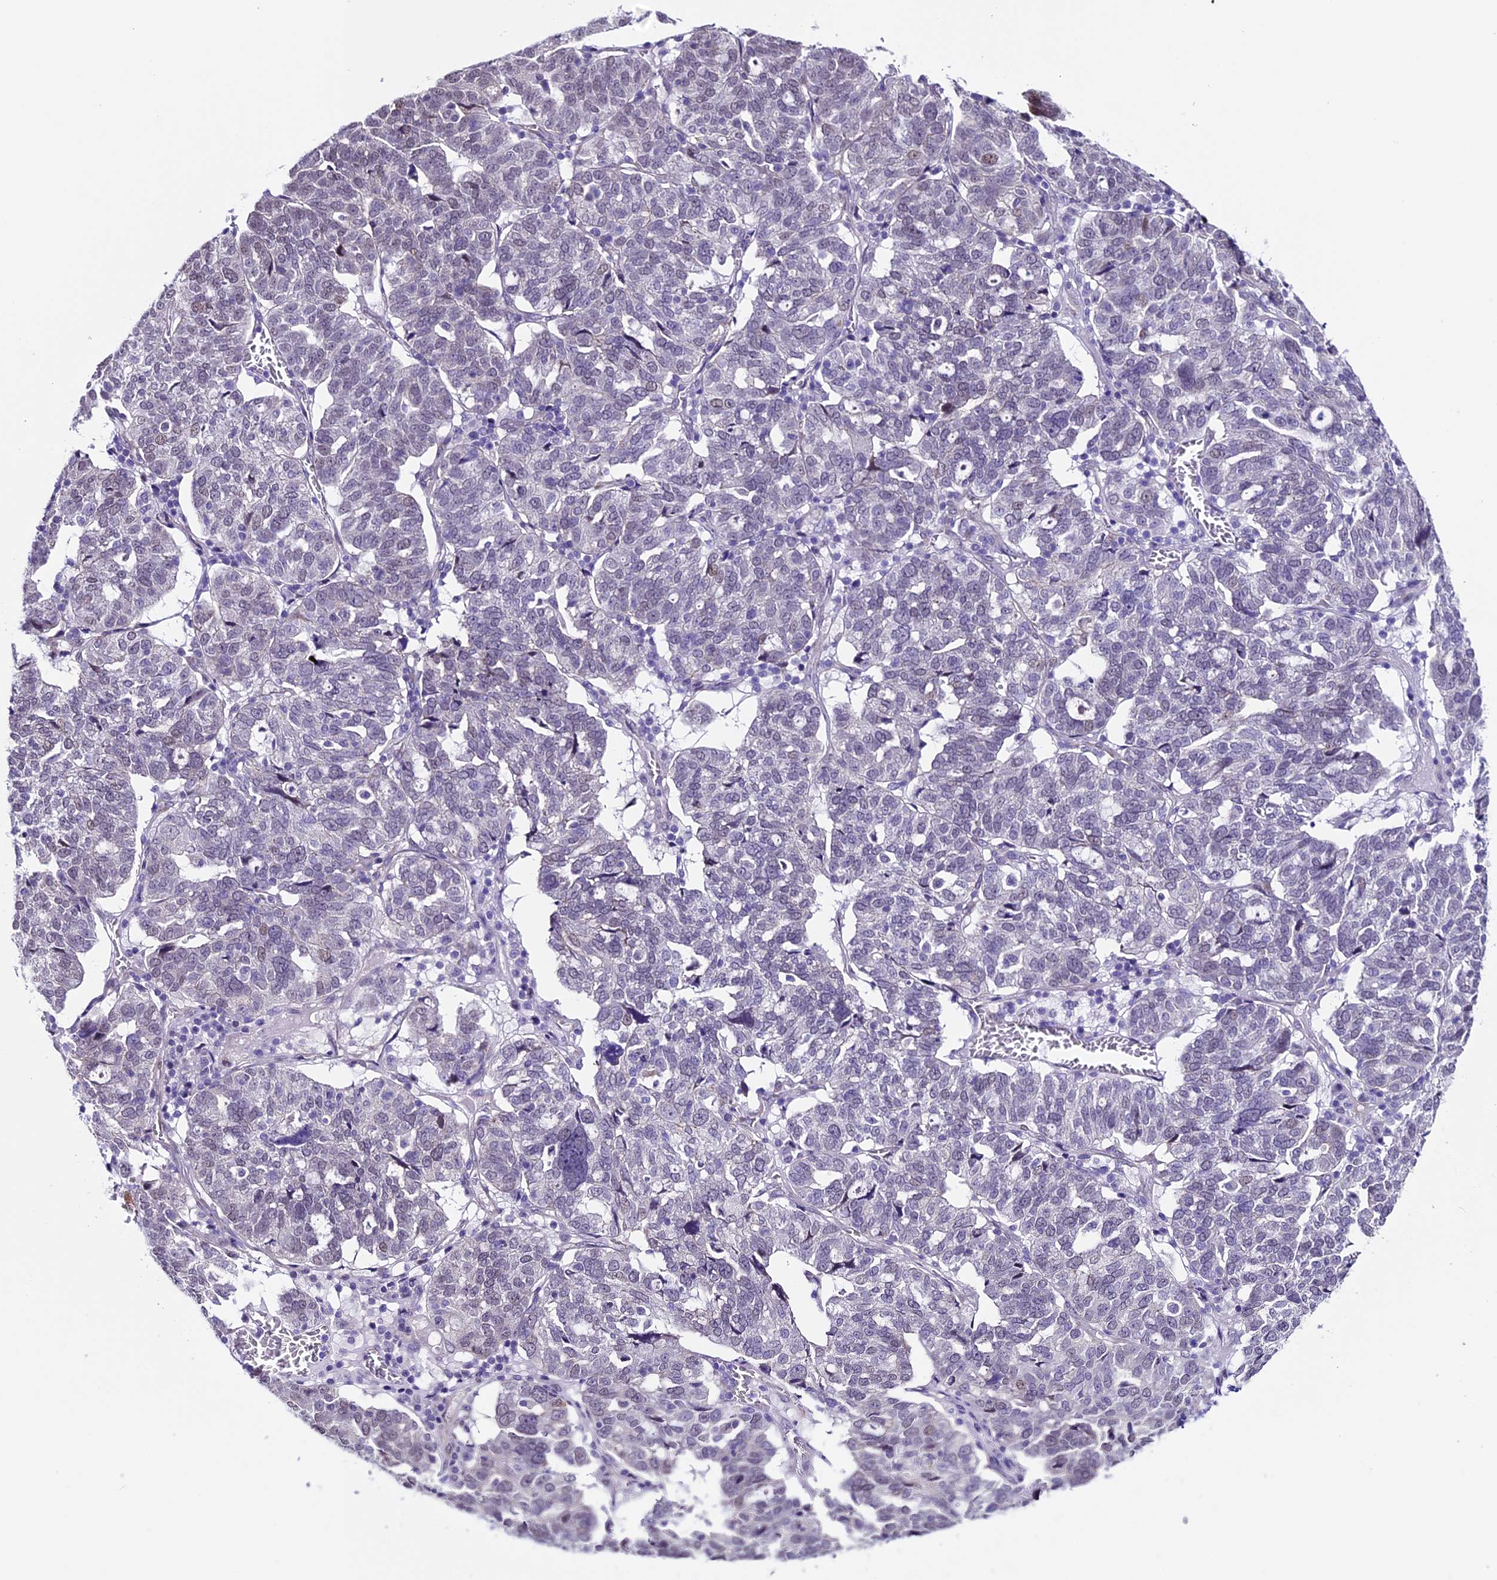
{"staining": {"intensity": "weak", "quantity": "<25%", "location": "nuclear"}, "tissue": "ovarian cancer", "cell_type": "Tumor cells", "image_type": "cancer", "snomed": [{"axis": "morphology", "description": "Cystadenocarcinoma, serous, NOS"}, {"axis": "topography", "description": "Ovary"}], "caption": "Tumor cells show no significant protein expression in ovarian cancer.", "gene": "TMEM171", "patient": {"sex": "female", "age": 59}}